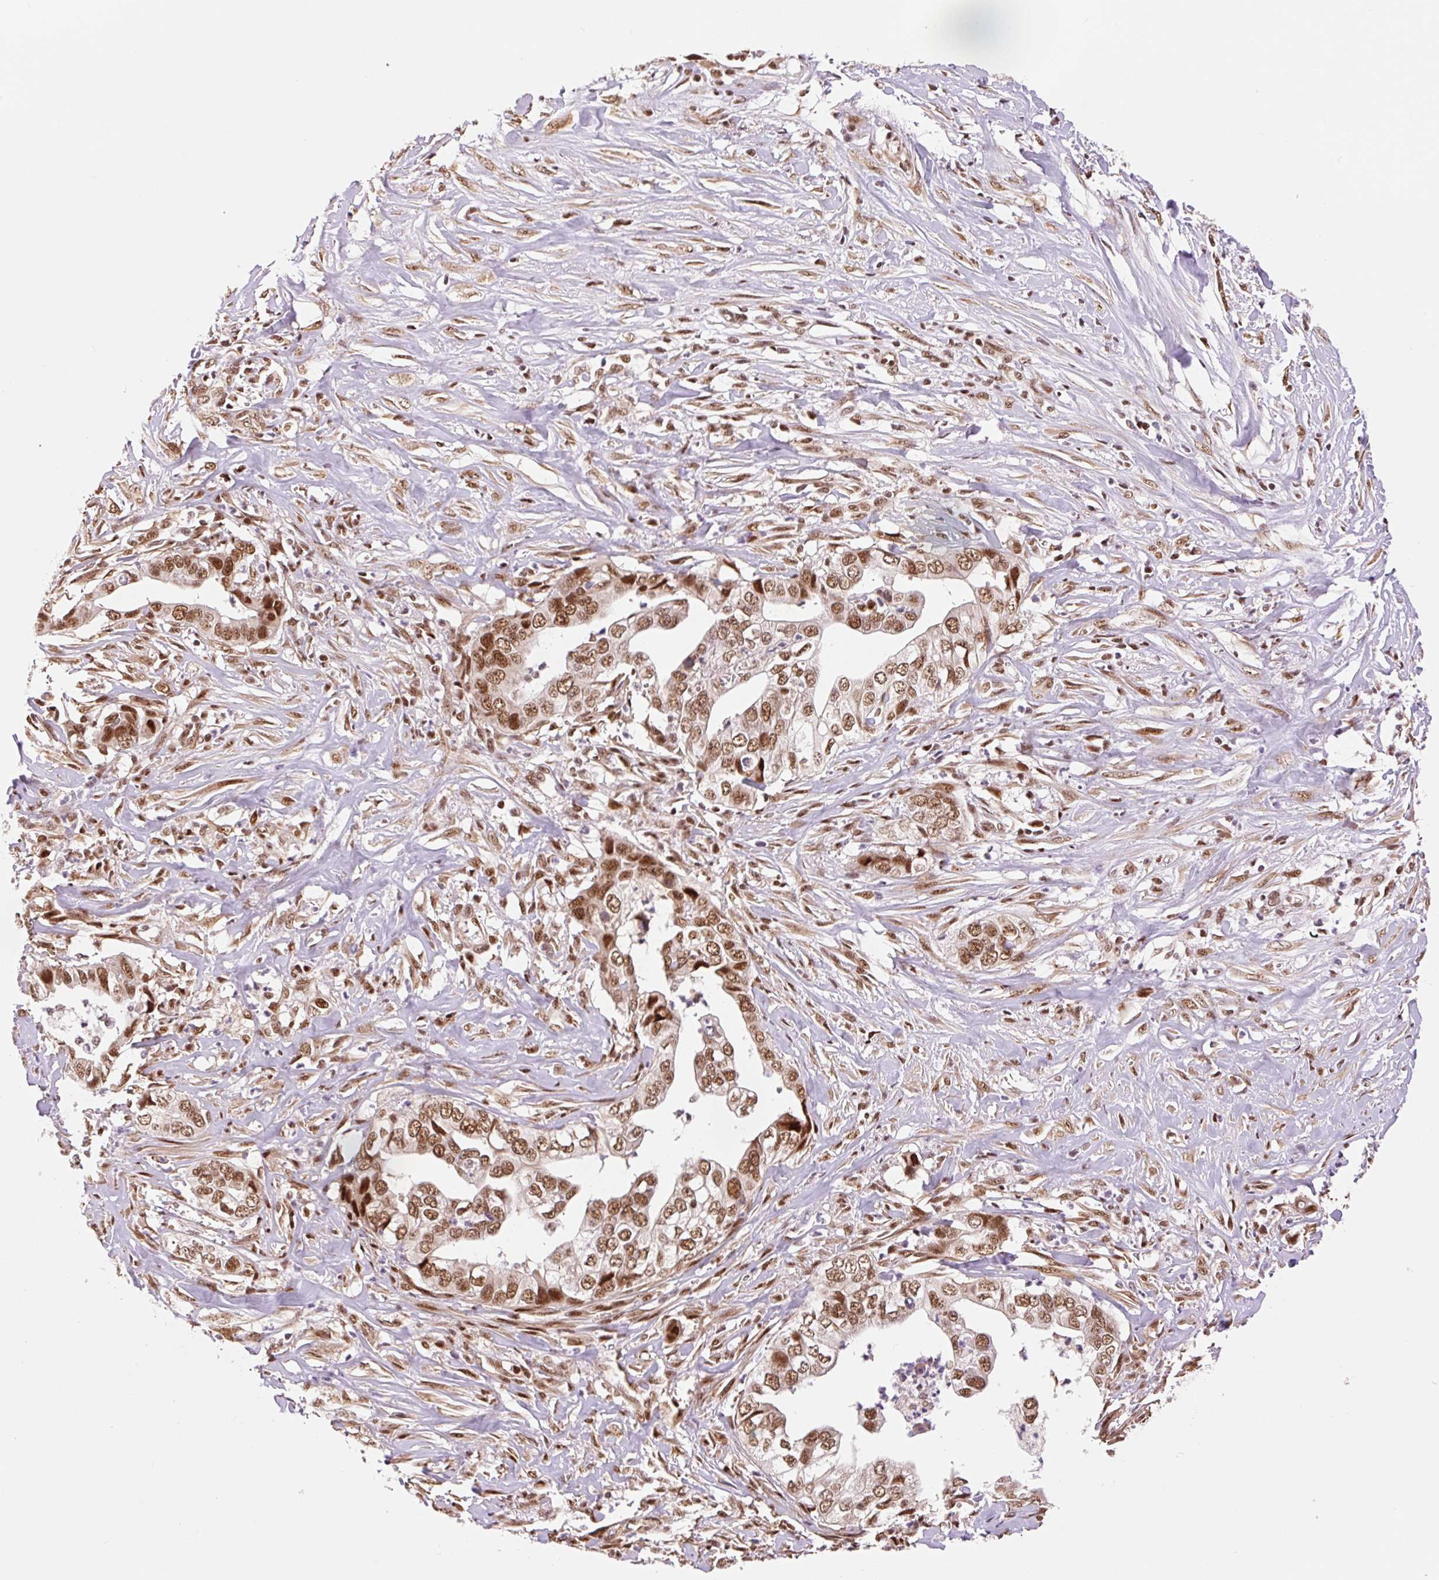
{"staining": {"intensity": "moderate", "quantity": ">75%", "location": "nuclear"}, "tissue": "liver cancer", "cell_type": "Tumor cells", "image_type": "cancer", "snomed": [{"axis": "morphology", "description": "Cholangiocarcinoma"}, {"axis": "topography", "description": "Liver"}], "caption": "Immunohistochemistry micrograph of neoplastic tissue: human cholangiocarcinoma (liver) stained using immunohistochemistry displays medium levels of moderate protein expression localized specifically in the nuclear of tumor cells, appearing as a nuclear brown color.", "gene": "INTS8", "patient": {"sex": "female", "age": 79}}